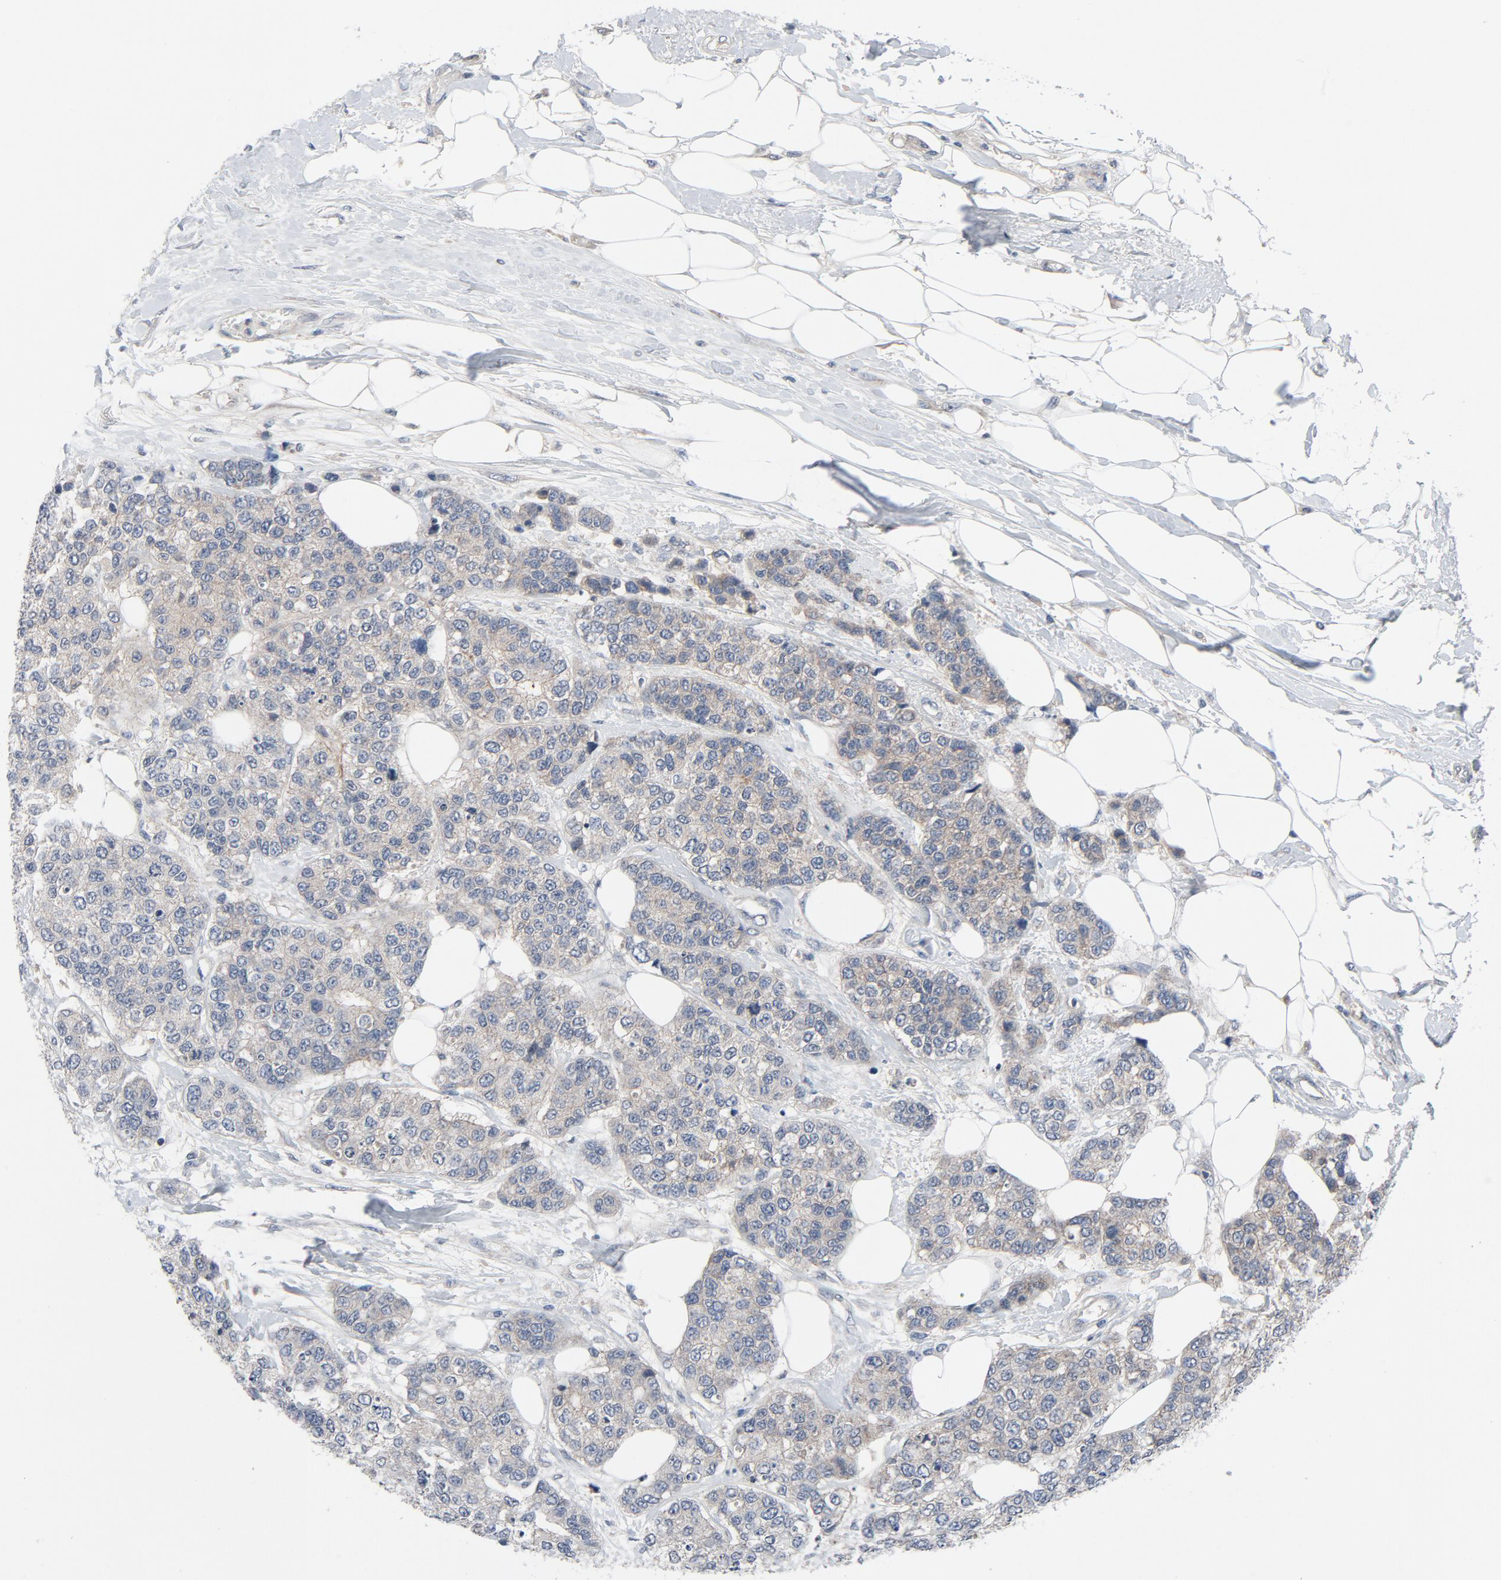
{"staining": {"intensity": "weak", "quantity": ">75%", "location": "cytoplasmic/membranous"}, "tissue": "breast cancer", "cell_type": "Tumor cells", "image_type": "cancer", "snomed": [{"axis": "morphology", "description": "Duct carcinoma"}, {"axis": "topography", "description": "Breast"}], "caption": "Immunohistochemical staining of human breast cancer (invasive ductal carcinoma) demonstrates low levels of weak cytoplasmic/membranous protein expression in approximately >75% of tumor cells.", "gene": "TSG101", "patient": {"sex": "female", "age": 51}}